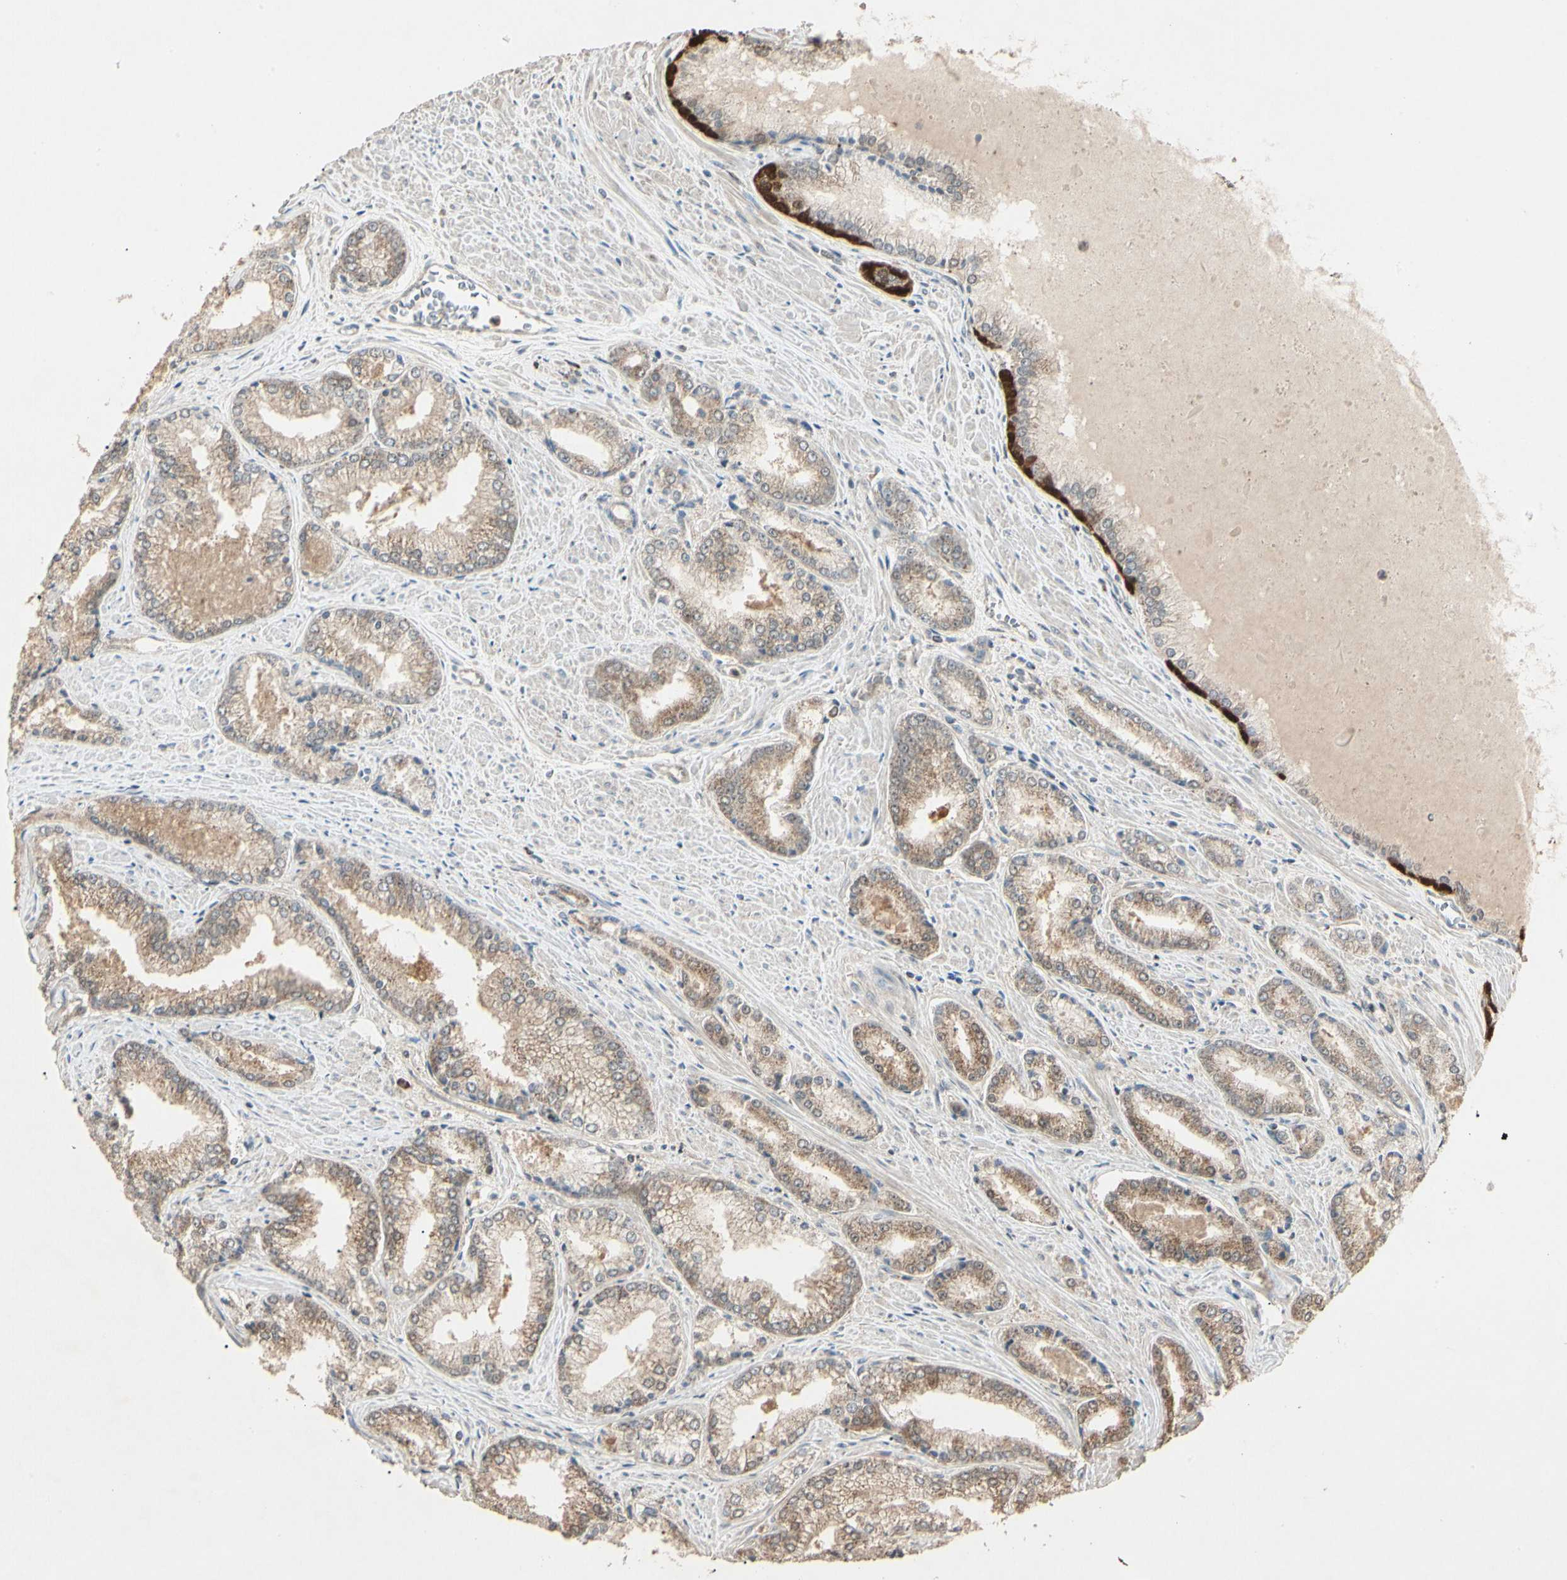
{"staining": {"intensity": "weak", "quantity": ">75%", "location": "cytoplasmic/membranous"}, "tissue": "prostate cancer", "cell_type": "Tumor cells", "image_type": "cancer", "snomed": [{"axis": "morphology", "description": "Adenocarcinoma, Low grade"}, {"axis": "topography", "description": "Prostate"}], "caption": "A brown stain shows weak cytoplasmic/membranous positivity of a protein in prostate cancer (low-grade adenocarcinoma) tumor cells. (Stains: DAB in brown, nuclei in blue, Microscopy: brightfield microscopy at high magnification).", "gene": "PRDX5", "patient": {"sex": "male", "age": 64}}